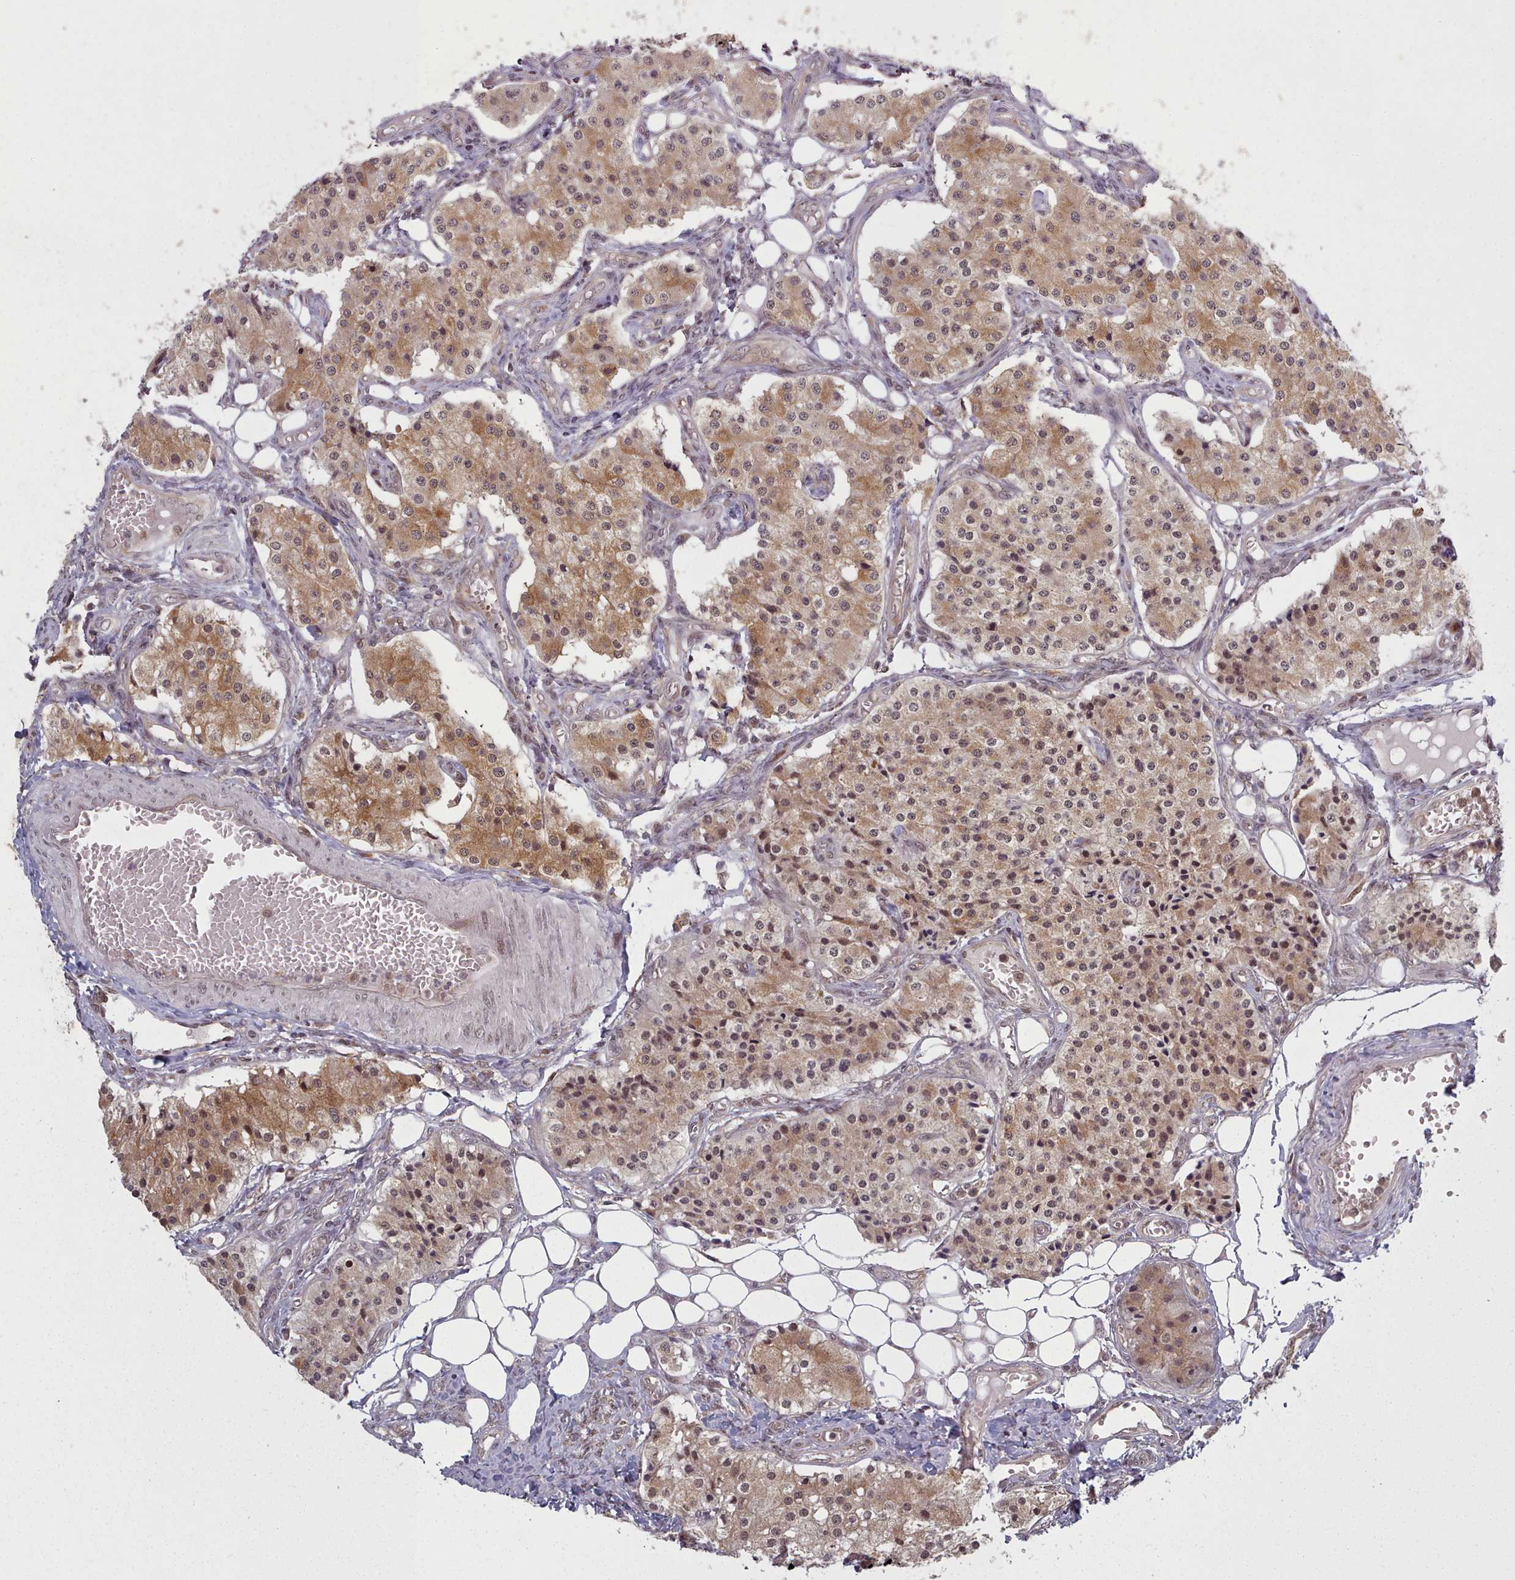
{"staining": {"intensity": "moderate", "quantity": ">75%", "location": "cytoplasmic/membranous,nuclear"}, "tissue": "carcinoid", "cell_type": "Tumor cells", "image_type": "cancer", "snomed": [{"axis": "morphology", "description": "Carcinoid, malignant, NOS"}, {"axis": "topography", "description": "Colon"}], "caption": "Protein staining displays moderate cytoplasmic/membranous and nuclear staining in approximately >75% of tumor cells in carcinoid (malignant).", "gene": "DHX8", "patient": {"sex": "female", "age": 52}}